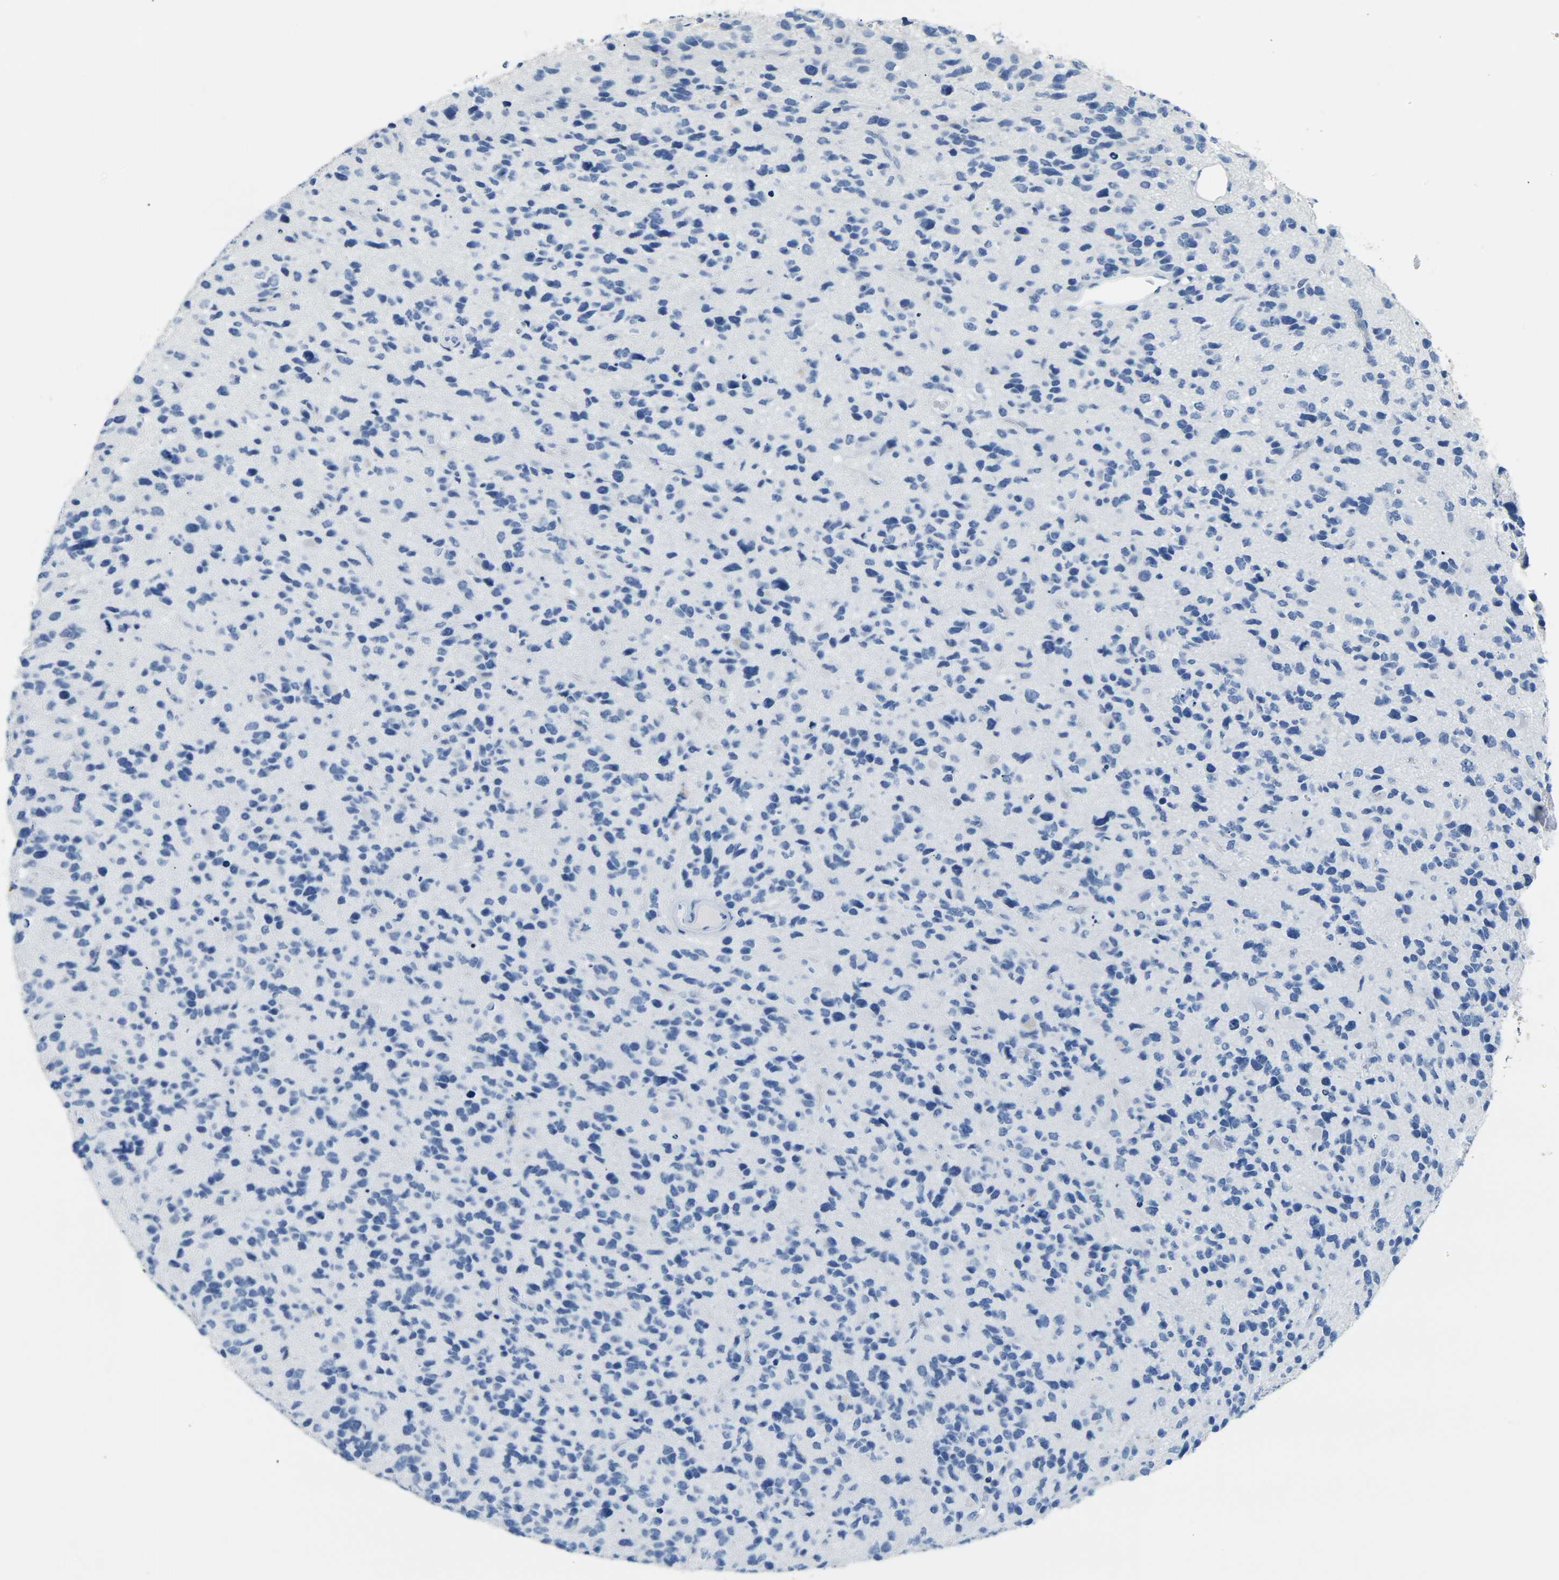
{"staining": {"intensity": "negative", "quantity": "none", "location": "none"}, "tissue": "glioma", "cell_type": "Tumor cells", "image_type": "cancer", "snomed": [{"axis": "morphology", "description": "Glioma, malignant, High grade"}, {"axis": "topography", "description": "Brain"}], "caption": "Malignant glioma (high-grade) was stained to show a protein in brown. There is no significant expression in tumor cells.", "gene": "CLDN7", "patient": {"sex": "female", "age": 58}}